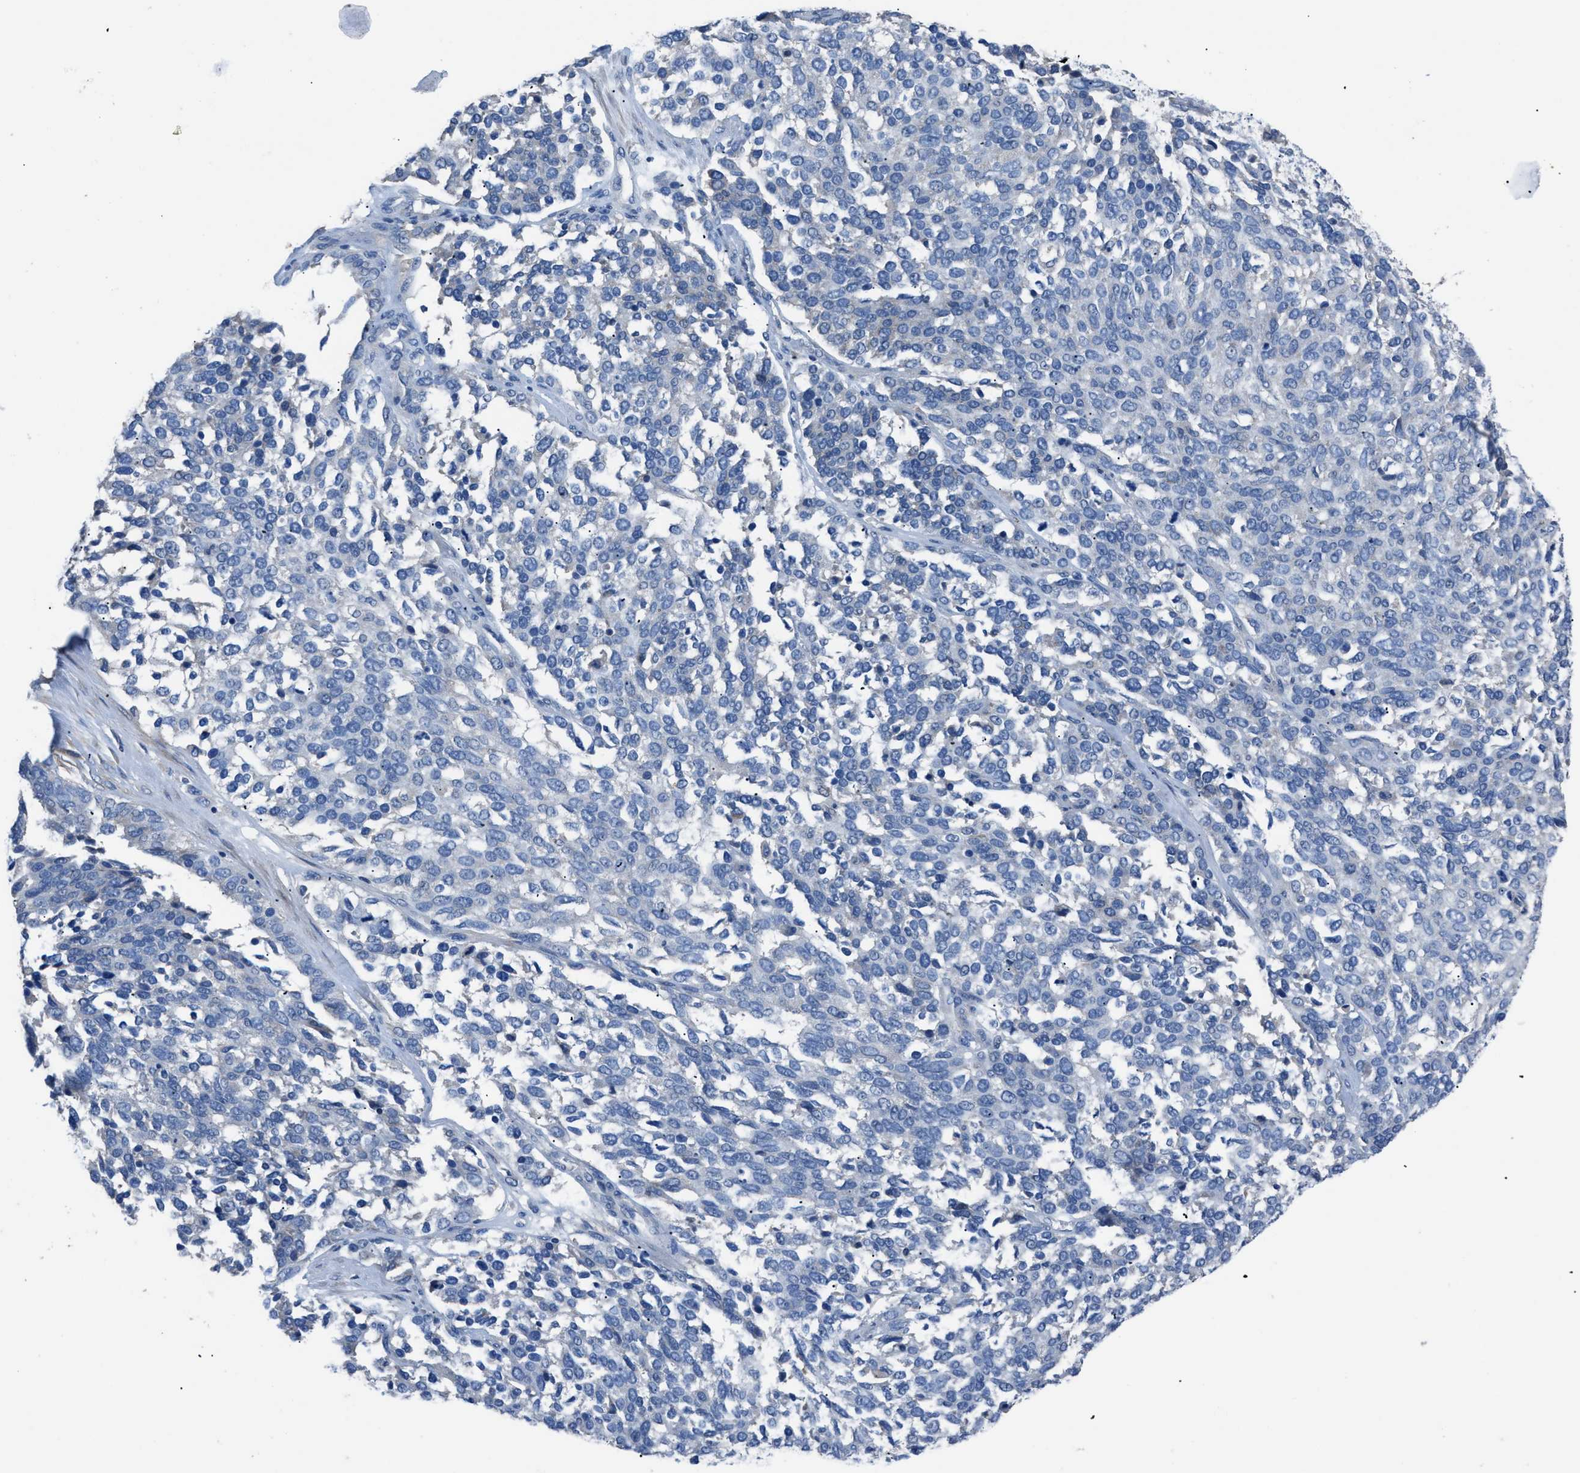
{"staining": {"intensity": "negative", "quantity": "none", "location": "none"}, "tissue": "ovarian cancer", "cell_type": "Tumor cells", "image_type": "cancer", "snomed": [{"axis": "morphology", "description": "Cystadenocarcinoma, serous, NOS"}, {"axis": "topography", "description": "Ovary"}], "caption": "A photomicrograph of ovarian cancer (serous cystadenocarcinoma) stained for a protein shows no brown staining in tumor cells.", "gene": "SGCZ", "patient": {"sex": "female", "age": 44}}